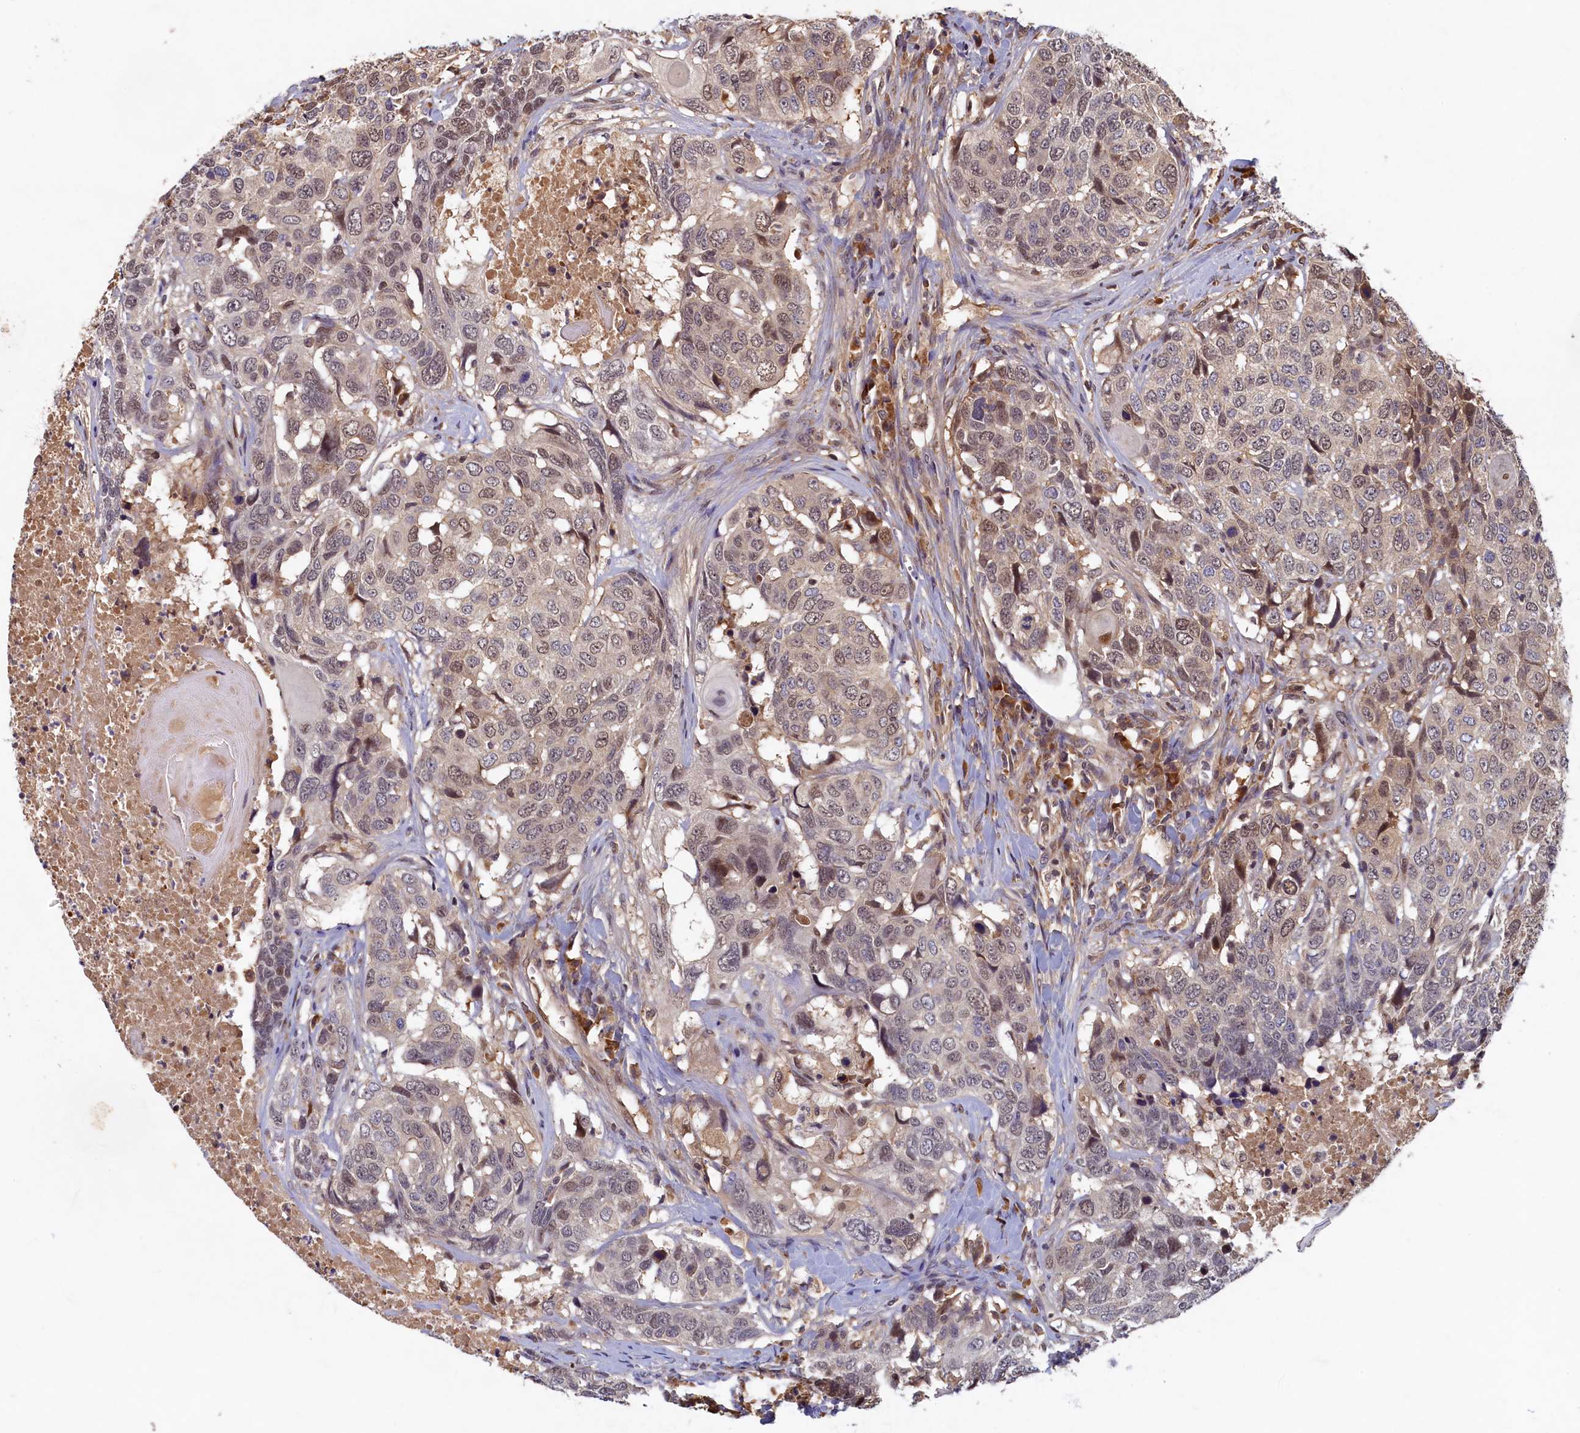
{"staining": {"intensity": "weak", "quantity": "25%-75%", "location": "nuclear"}, "tissue": "head and neck cancer", "cell_type": "Tumor cells", "image_type": "cancer", "snomed": [{"axis": "morphology", "description": "Squamous cell carcinoma, NOS"}, {"axis": "topography", "description": "Head-Neck"}], "caption": "Immunohistochemical staining of human head and neck squamous cell carcinoma reveals weak nuclear protein expression in approximately 25%-75% of tumor cells. The protein is stained brown, and the nuclei are stained in blue (DAB IHC with brightfield microscopy, high magnification).", "gene": "LCMT2", "patient": {"sex": "male", "age": 66}}